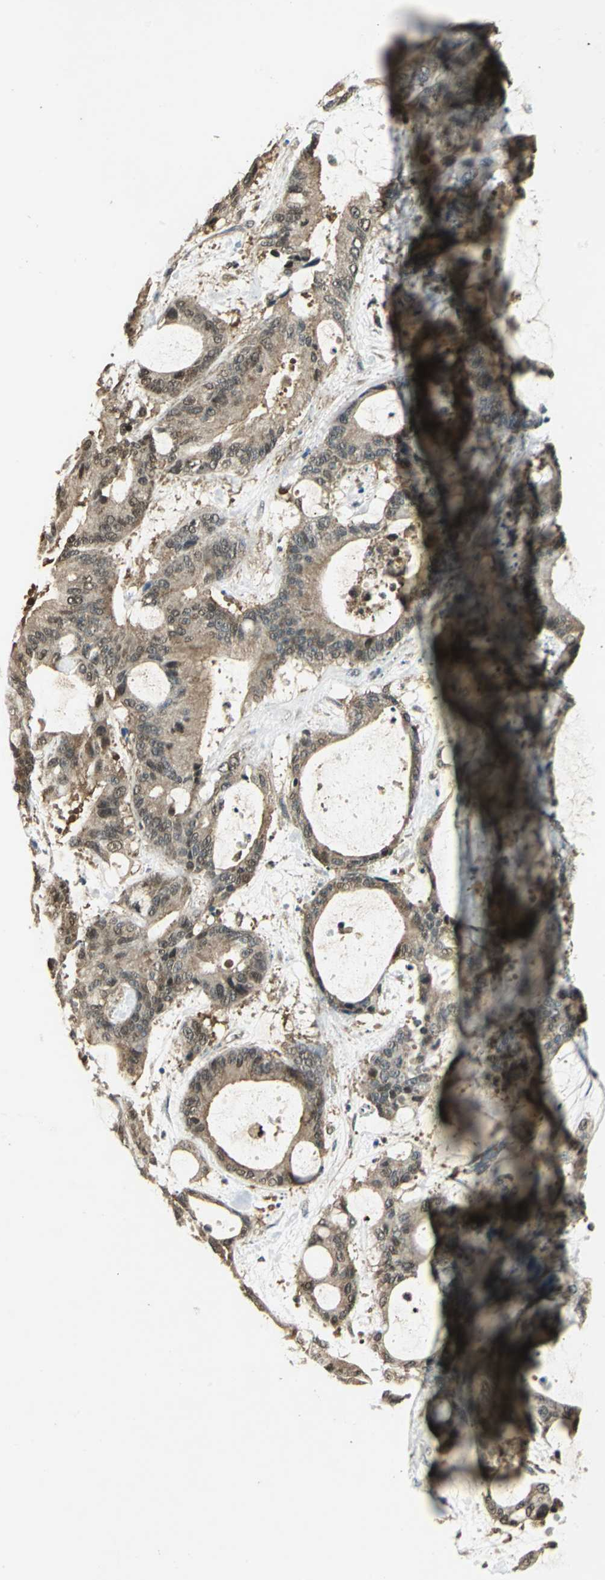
{"staining": {"intensity": "weak", "quantity": ">75%", "location": "cytoplasmic/membranous,nuclear"}, "tissue": "liver cancer", "cell_type": "Tumor cells", "image_type": "cancer", "snomed": [{"axis": "morphology", "description": "Cholangiocarcinoma"}, {"axis": "topography", "description": "Liver"}], "caption": "The immunohistochemical stain shows weak cytoplasmic/membranous and nuclear staining in tumor cells of liver cancer (cholangiocarcinoma) tissue.", "gene": "PPP1R13L", "patient": {"sex": "female", "age": 73}}